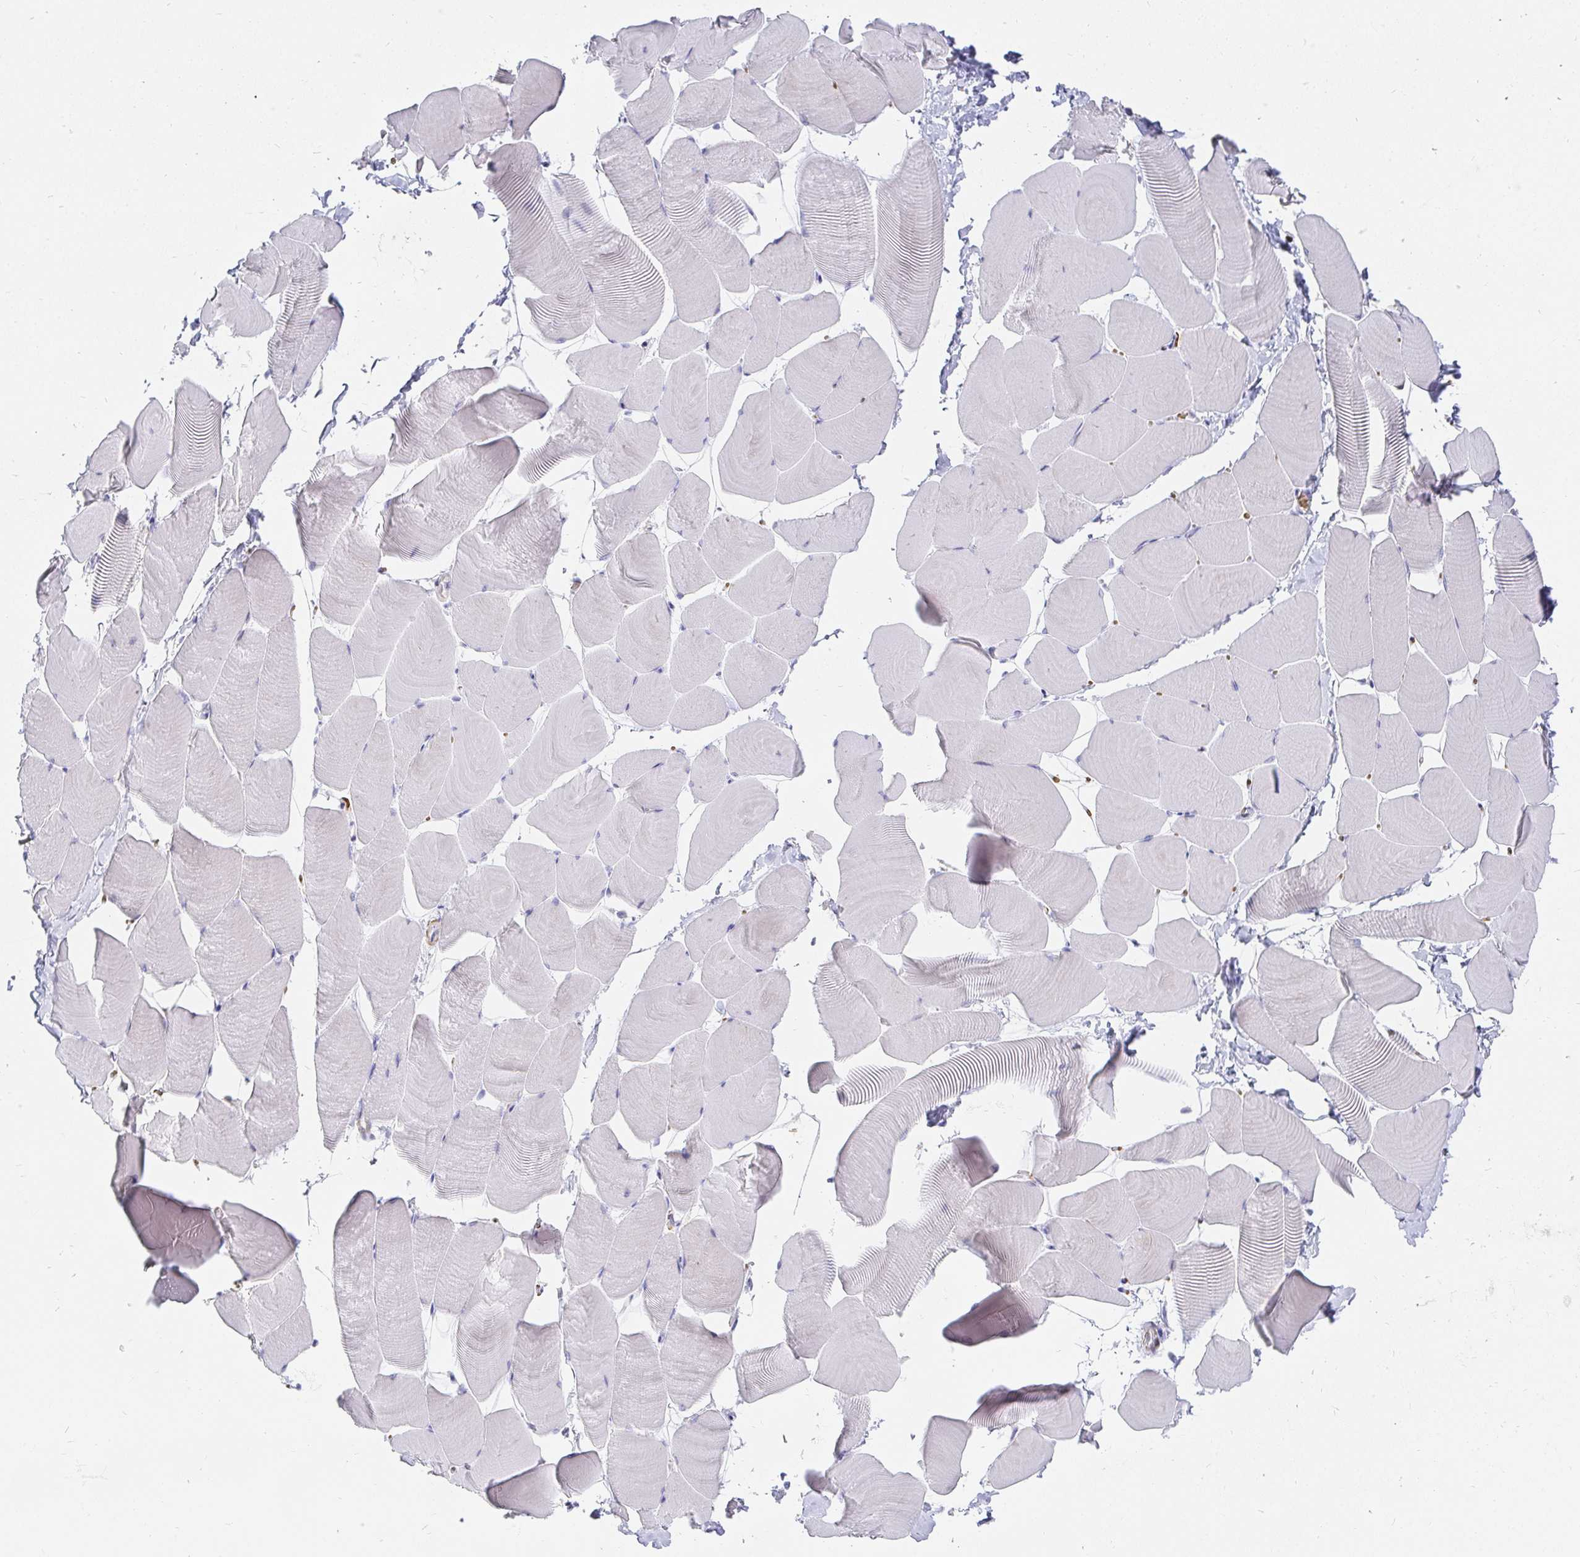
{"staining": {"intensity": "negative", "quantity": "none", "location": "none"}, "tissue": "skeletal muscle", "cell_type": "Myocytes", "image_type": "normal", "snomed": [{"axis": "morphology", "description": "Normal tissue, NOS"}, {"axis": "topography", "description": "Skeletal muscle"}], "caption": "Immunohistochemistry (IHC) photomicrograph of unremarkable skeletal muscle: human skeletal muscle stained with DAB demonstrates no significant protein positivity in myocytes.", "gene": "FGF21", "patient": {"sex": "male", "age": 25}}